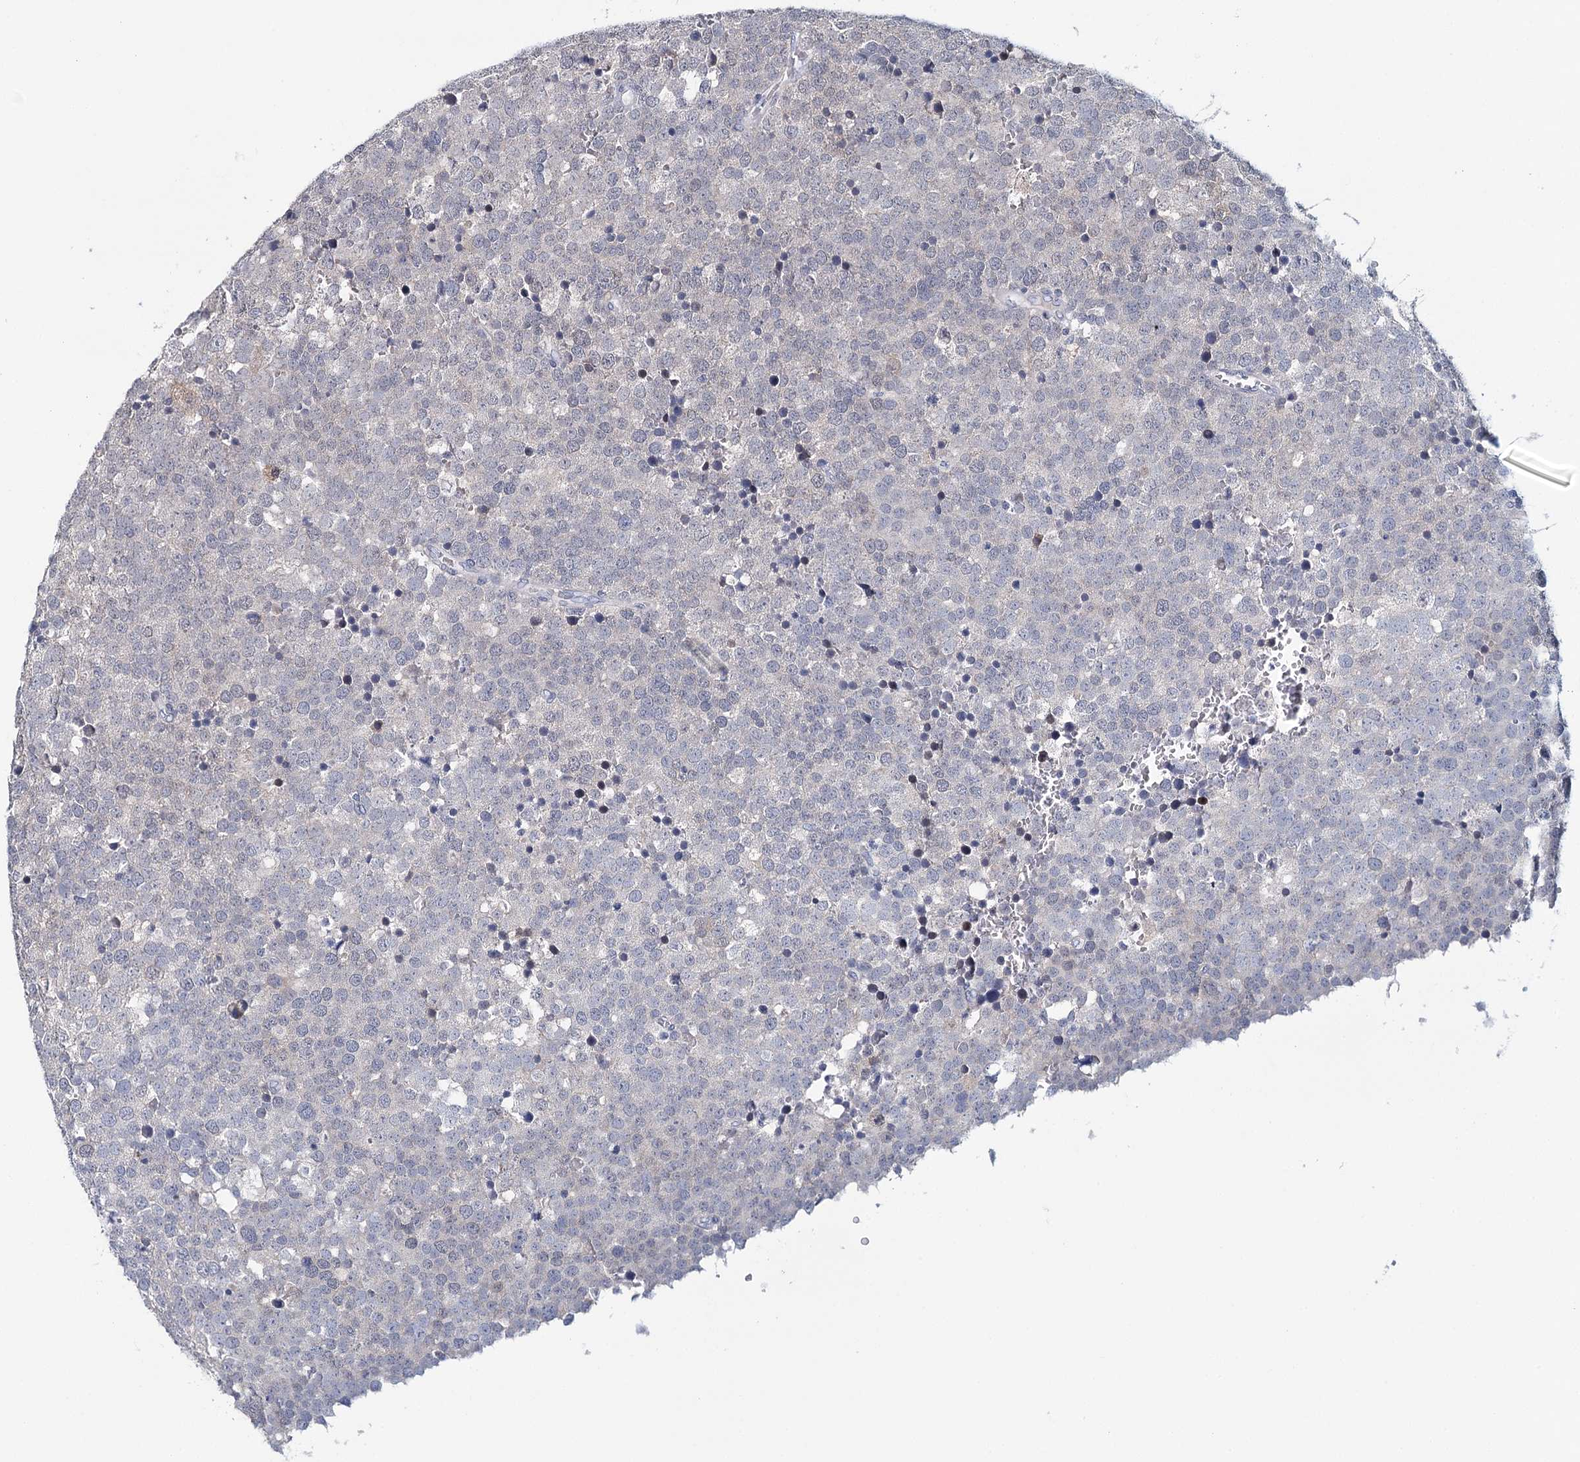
{"staining": {"intensity": "negative", "quantity": "none", "location": "none"}, "tissue": "testis cancer", "cell_type": "Tumor cells", "image_type": "cancer", "snomed": [{"axis": "morphology", "description": "Seminoma, NOS"}, {"axis": "topography", "description": "Testis"}], "caption": "Testis seminoma stained for a protein using IHC displays no positivity tumor cells.", "gene": "HSPA4L", "patient": {"sex": "male", "age": 71}}